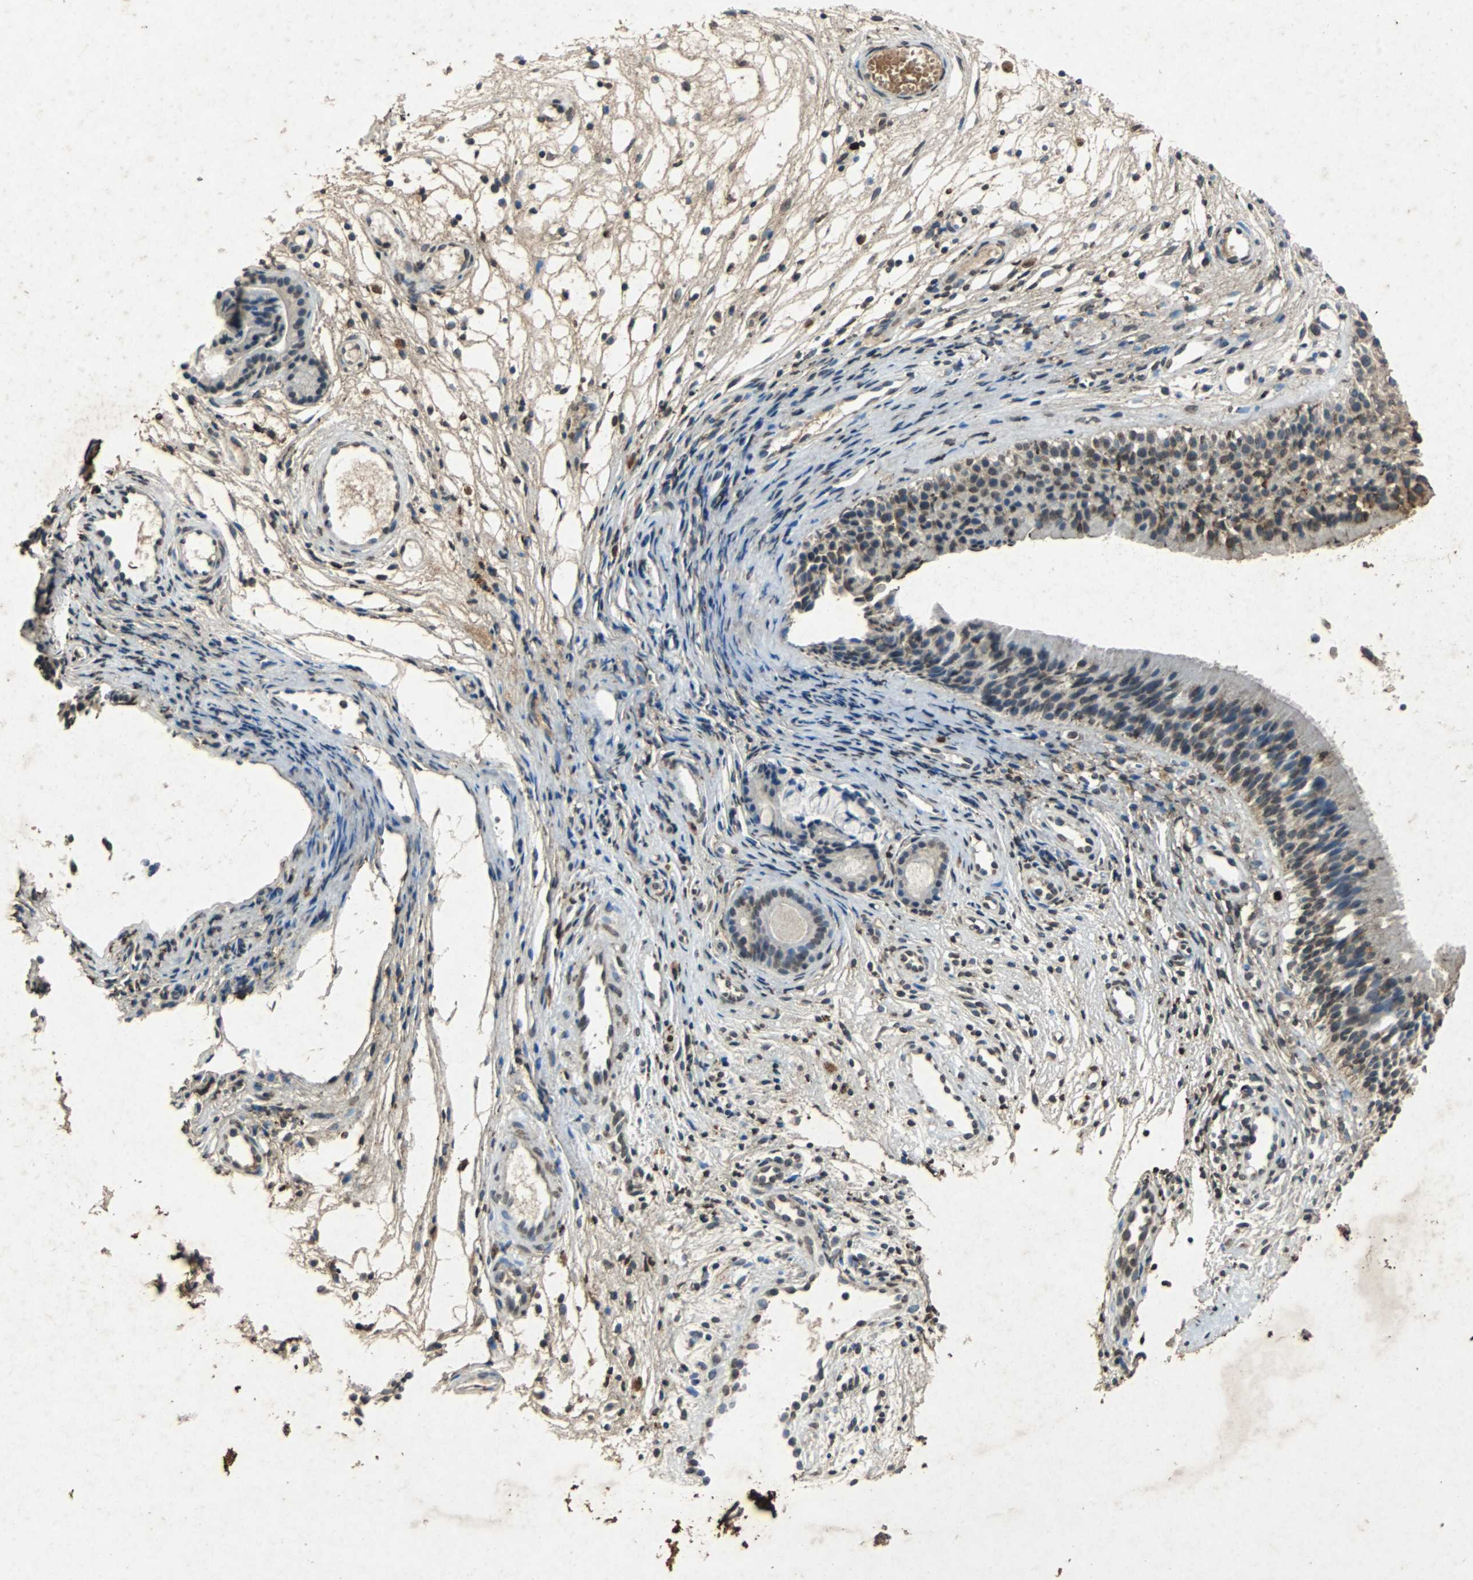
{"staining": {"intensity": "strong", "quantity": ">75%", "location": "cytoplasmic/membranous"}, "tissue": "nasopharynx", "cell_type": "Respiratory epithelial cells", "image_type": "normal", "snomed": [{"axis": "morphology", "description": "Normal tissue, NOS"}, {"axis": "topography", "description": "Nasopharynx"}], "caption": "Unremarkable nasopharynx demonstrates strong cytoplasmic/membranous positivity in approximately >75% of respiratory epithelial cells, visualized by immunohistochemistry. The staining is performed using DAB (3,3'-diaminobenzidine) brown chromogen to label protein expression. The nuclei are counter-stained blue using hematoxylin.", "gene": "NAA10", "patient": {"sex": "female", "age": 54}}